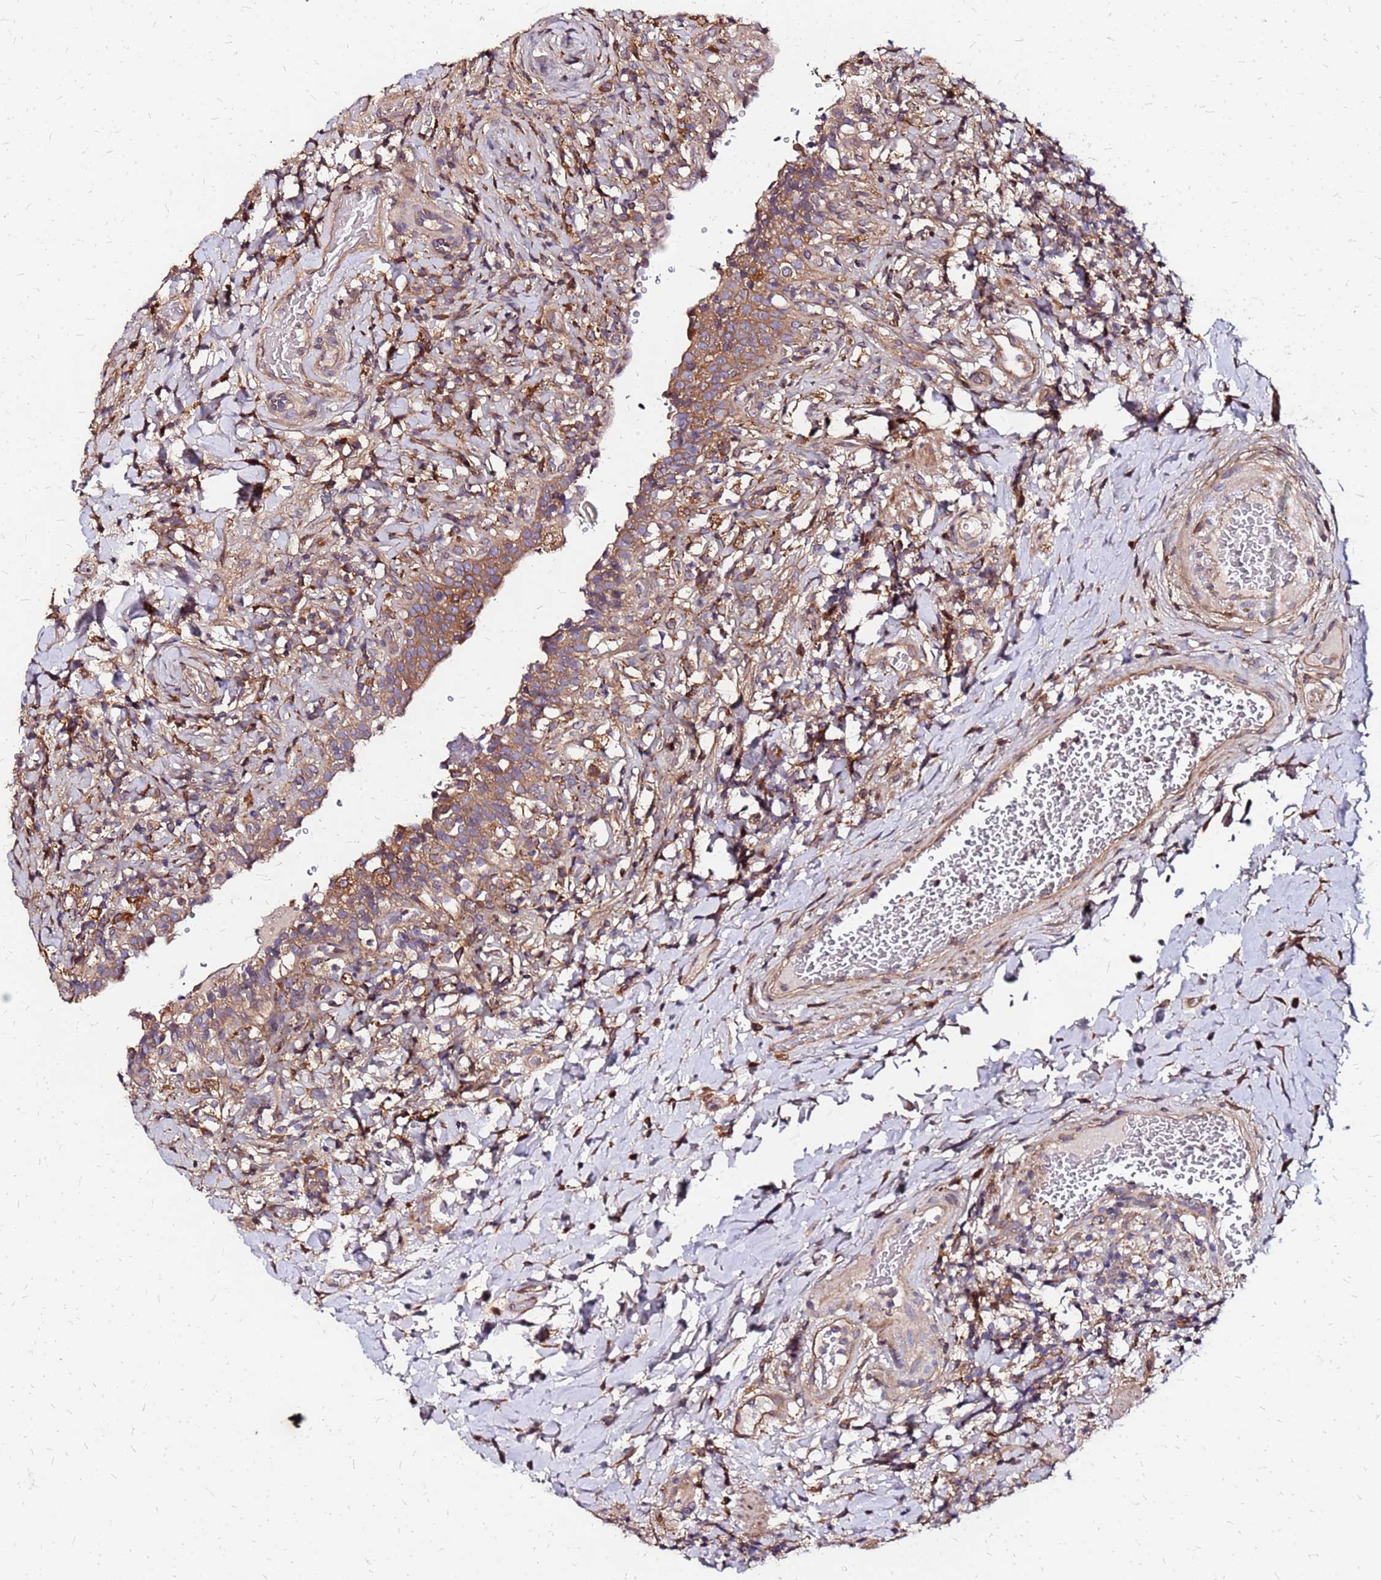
{"staining": {"intensity": "moderate", "quantity": ">75%", "location": "cytoplasmic/membranous"}, "tissue": "urinary bladder", "cell_type": "Urothelial cells", "image_type": "normal", "snomed": [{"axis": "morphology", "description": "Normal tissue, NOS"}, {"axis": "morphology", "description": "Inflammation, NOS"}, {"axis": "topography", "description": "Urinary bladder"}], "caption": "Moderate cytoplasmic/membranous positivity is appreciated in about >75% of urothelial cells in unremarkable urinary bladder. Immunohistochemistry stains the protein of interest in brown and the nuclei are stained blue.", "gene": "CYBC1", "patient": {"sex": "male", "age": 64}}